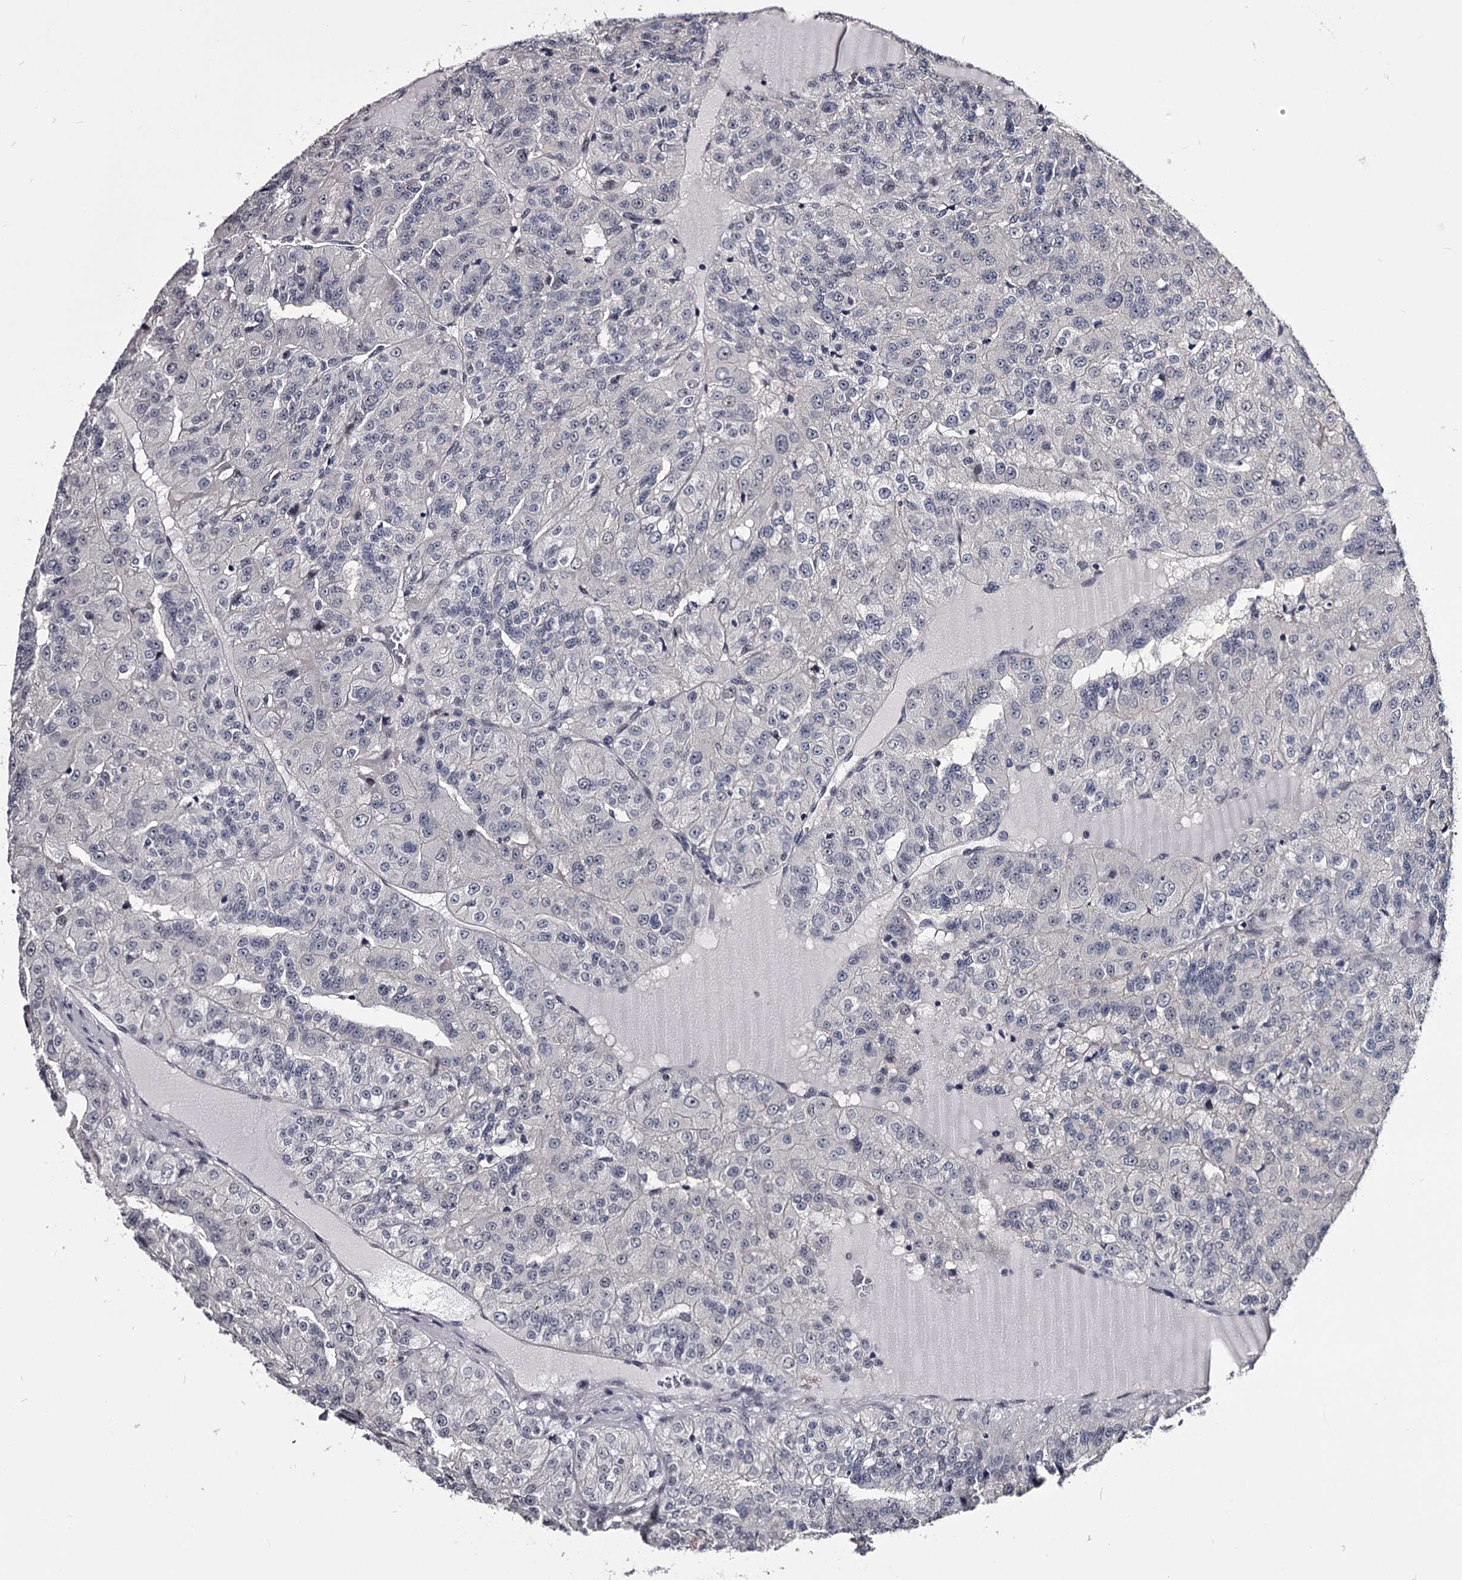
{"staining": {"intensity": "negative", "quantity": "none", "location": "none"}, "tissue": "renal cancer", "cell_type": "Tumor cells", "image_type": "cancer", "snomed": [{"axis": "morphology", "description": "Adenocarcinoma, NOS"}, {"axis": "topography", "description": "Kidney"}], "caption": "Renal adenocarcinoma was stained to show a protein in brown. There is no significant staining in tumor cells.", "gene": "OVOL2", "patient": {"sex": "female", "age": 63}}